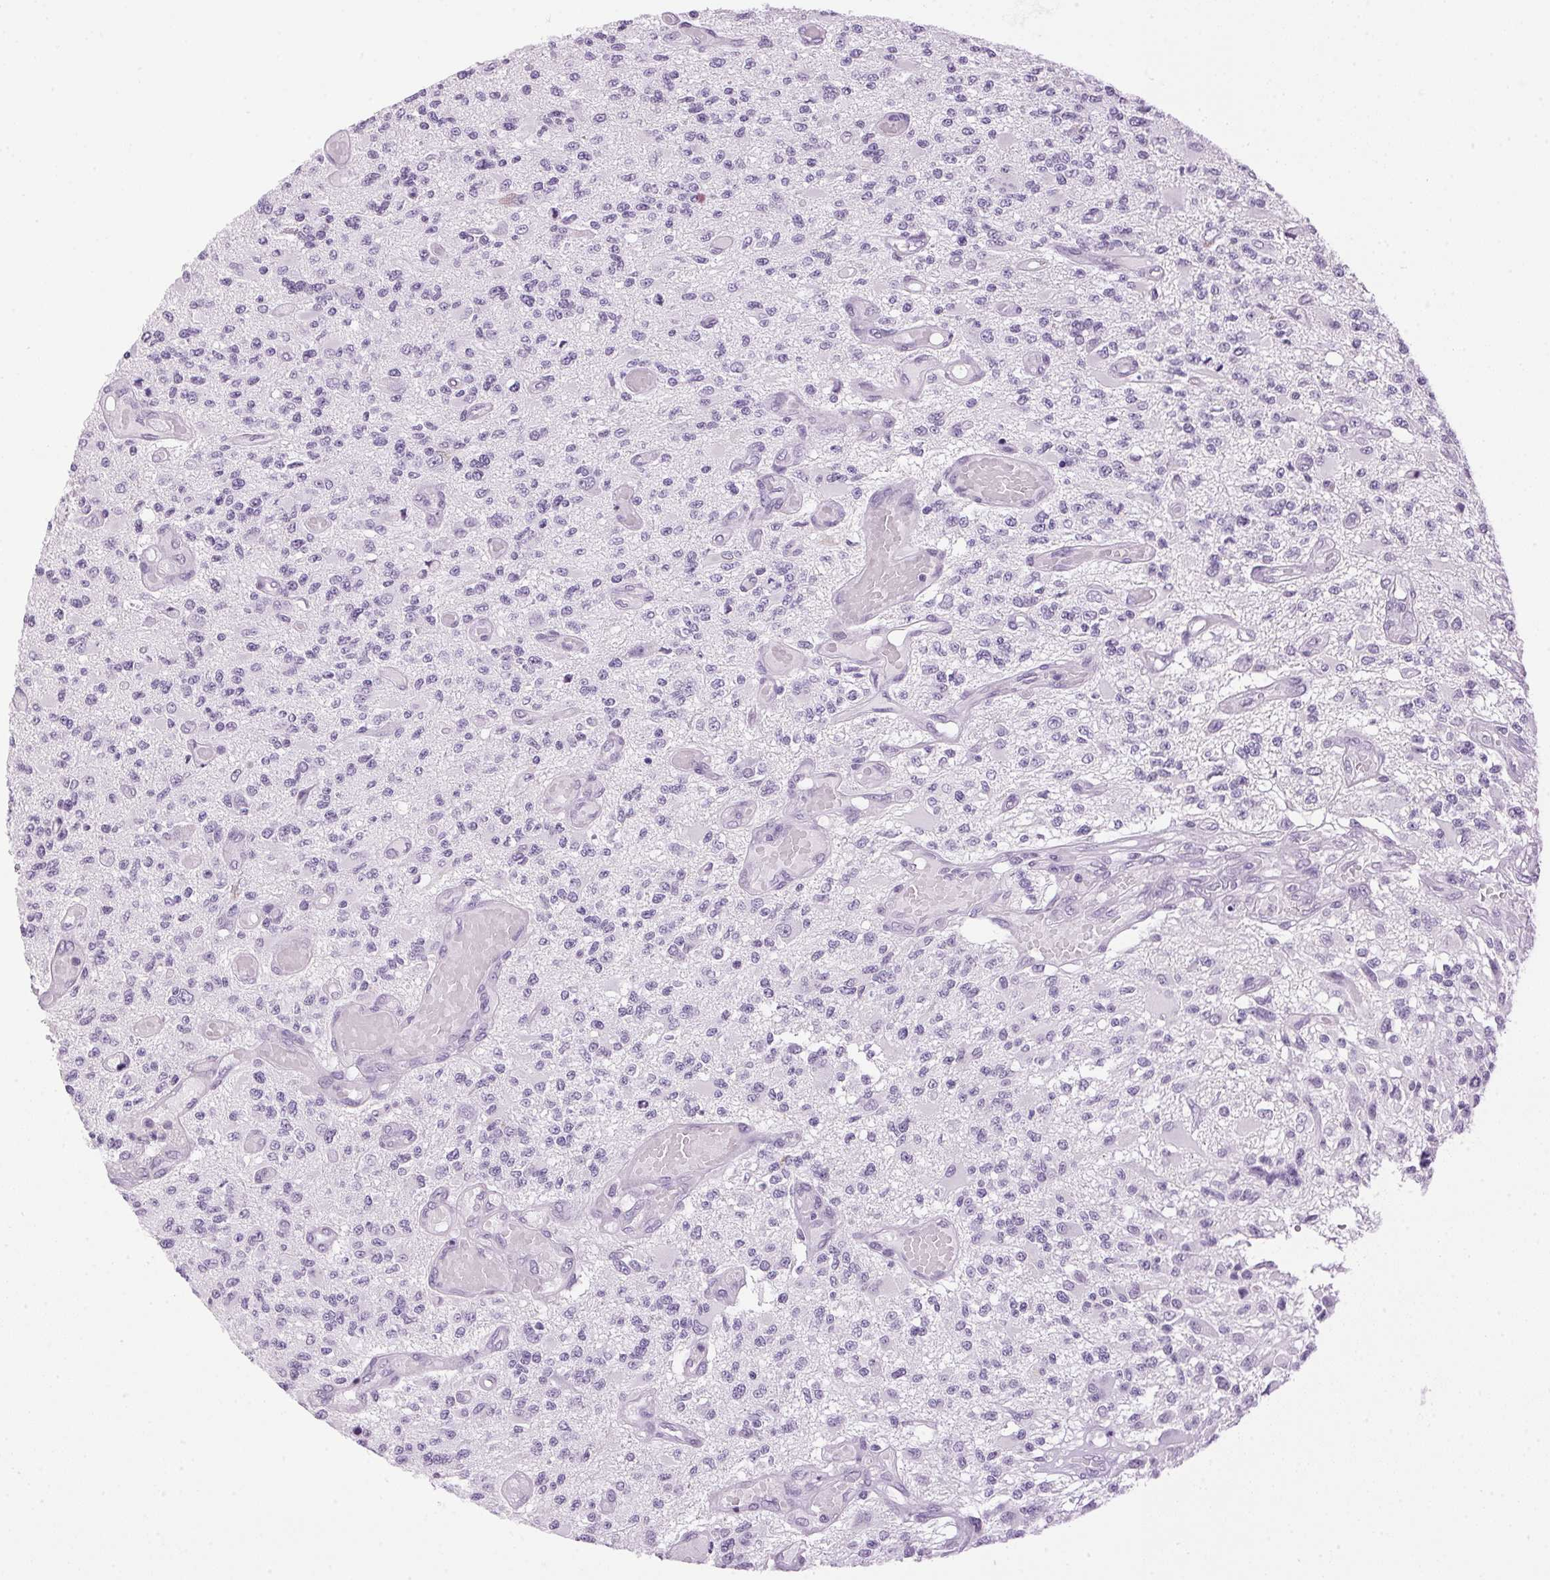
{"staining": {"intensity": "negative", "quantity": "none", "location": "none"}, "tissue": "glioma", "cell_type": "Tumor cells", "image_type": "cancer", "snomed": [{"axis": "morphology", "description": "Glioma, malignant, High grade"}, {"axis": "topography", "description": "Brain"}], "caption": "Immunohistochemical staining of malignant glioma (high-grade) demonstrates no significant expression in tumor cells.", "gene": "SP7", "patient": {"sex": "female", "age": 63}}